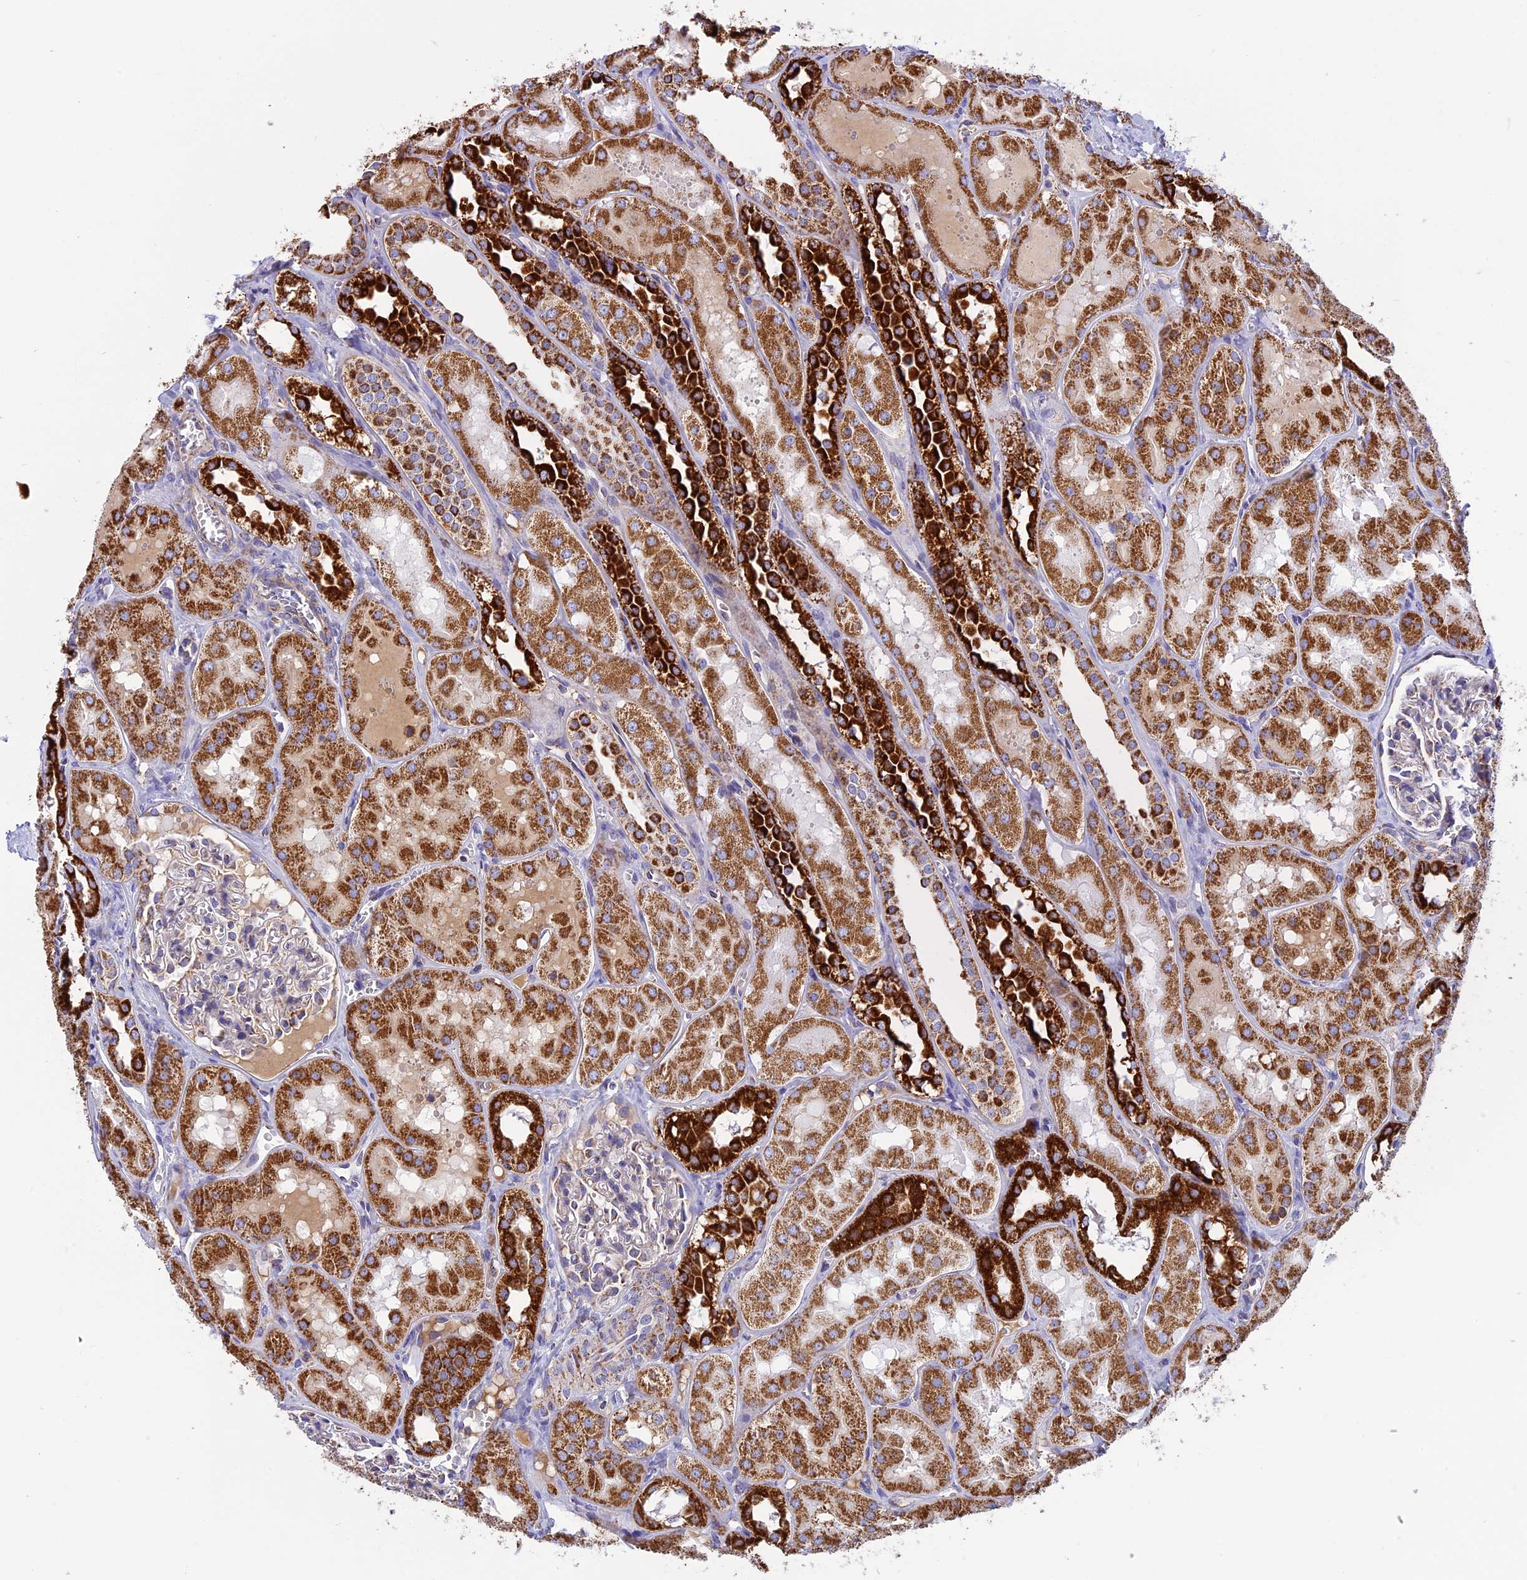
{"staining": {"intensity": "moderate", "quantity": "<25%", "location": "cytoplasmic/membranous"}, "tissue": "kidney", "cell_type": "Cells in glomeruli", "image_type": "normal", "snomed": [{"axis": "morphology", "description": "Normal tissue, NOS"}, {"axis": "topography", "description": "Kidney"}, {"axis": "topography", "description": "Urinary bladder"}], "caption": "Immunohistochemistry (IHC) (DAB) staining of normal kidney demonstrates moderate cytoplasmic/membranous protein expression in approximately <25% of cells in glomeruli.", "gene": "KCNG1", "patient": {"sex": "male", "age": 16}}